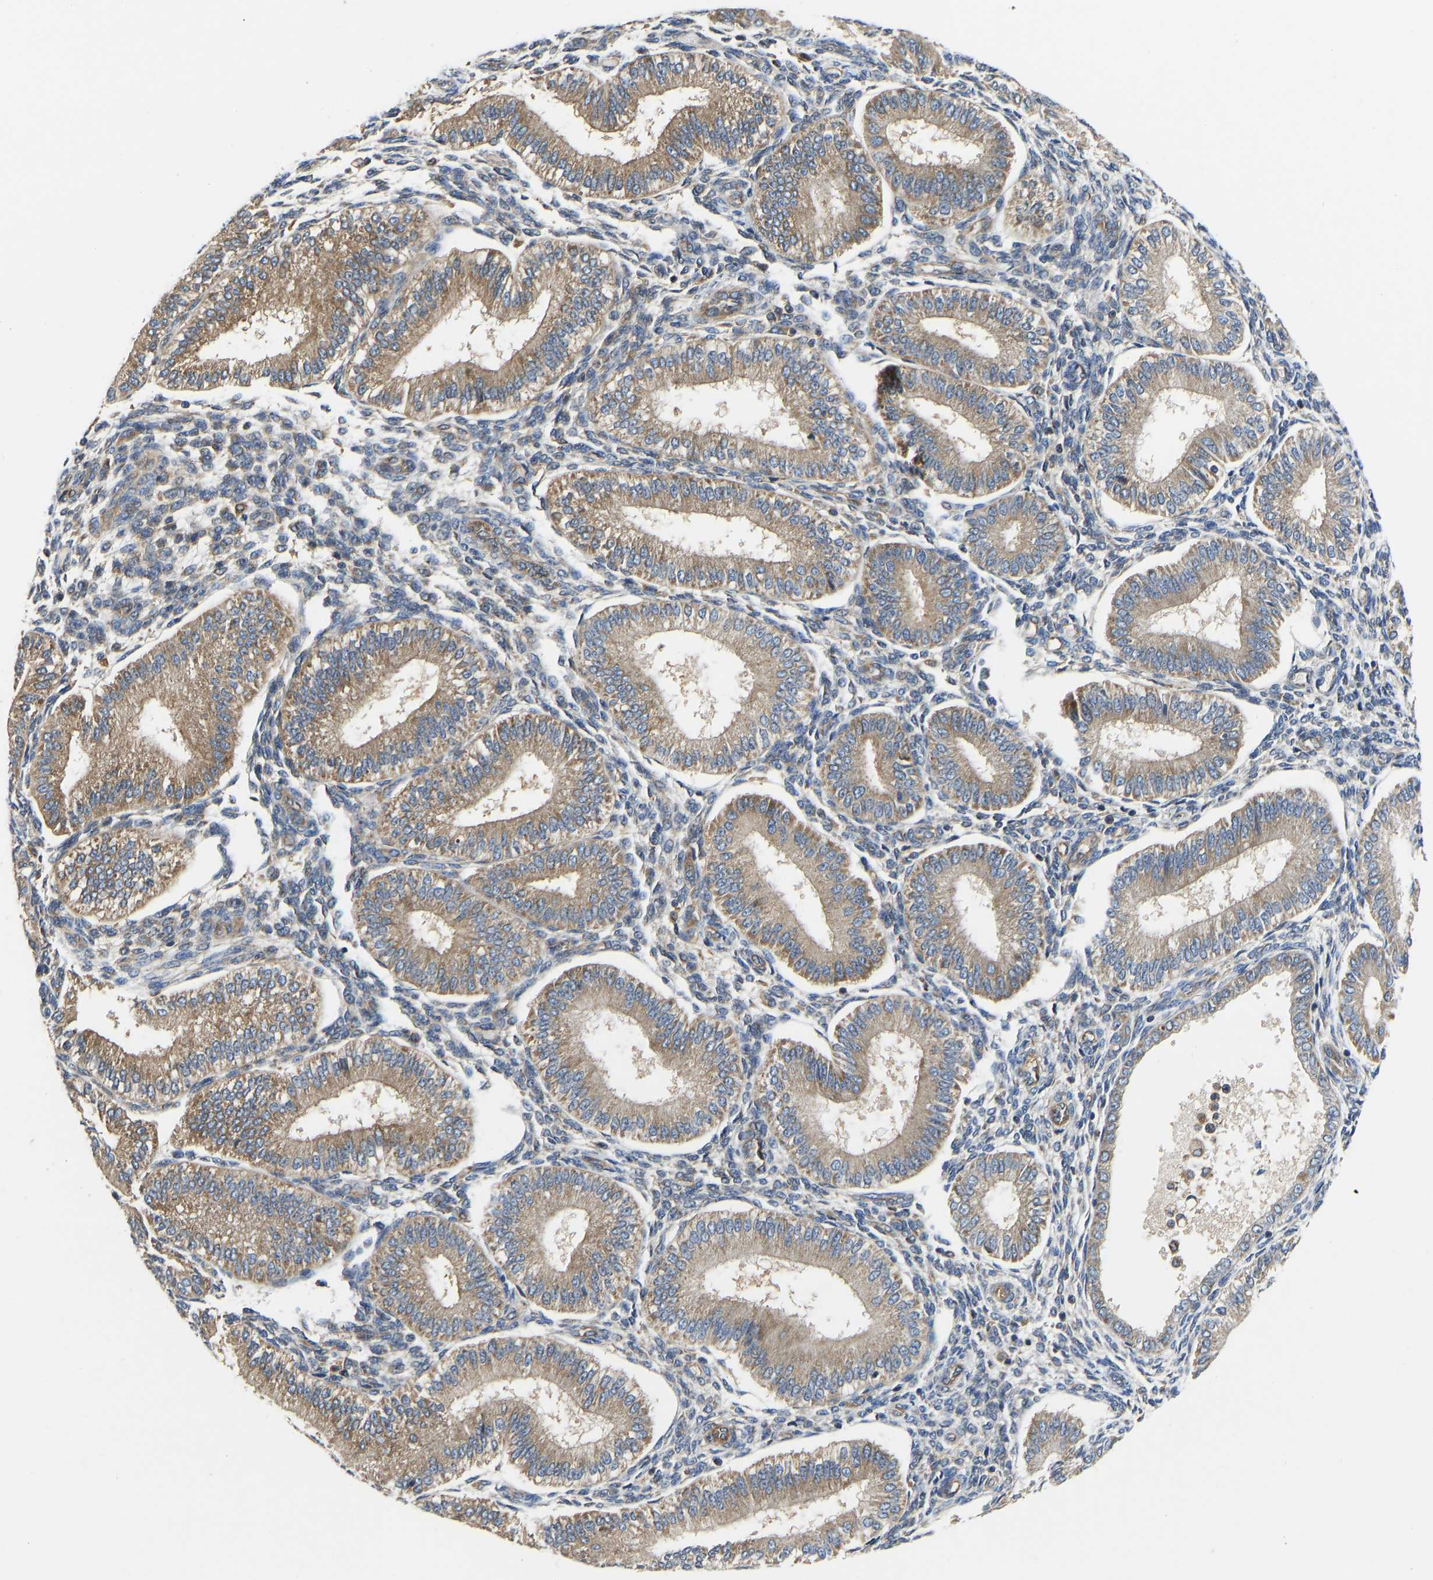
{"staining": {"intensity": "moderate", "quantity": "<25%", "location": "cytoplasmic/membranous"}, "tissue": "endometrium", "cell_type": "Cells in endometrial stroma", "image_type": "normal", "snomed": [{"axis": "morphology", "description": "Normal tissue, NOS"}, {"axis": "topography", "description": "Endometrium"}], "caption": "IHC staining of unremarkable endometrium, which demonstrates low levels of moderate cytoplasmic/membranous expression in approximately <25% of cells in endometrial stroma indicating moderate cytoplasmic/membranous protein expression. The staining was performed using DAB (brown) for protein detection and nuclei were counterstained in hematoxylin (blue).", "gene": "FLNB", "patient": {"sex": "female", "age": 39}}